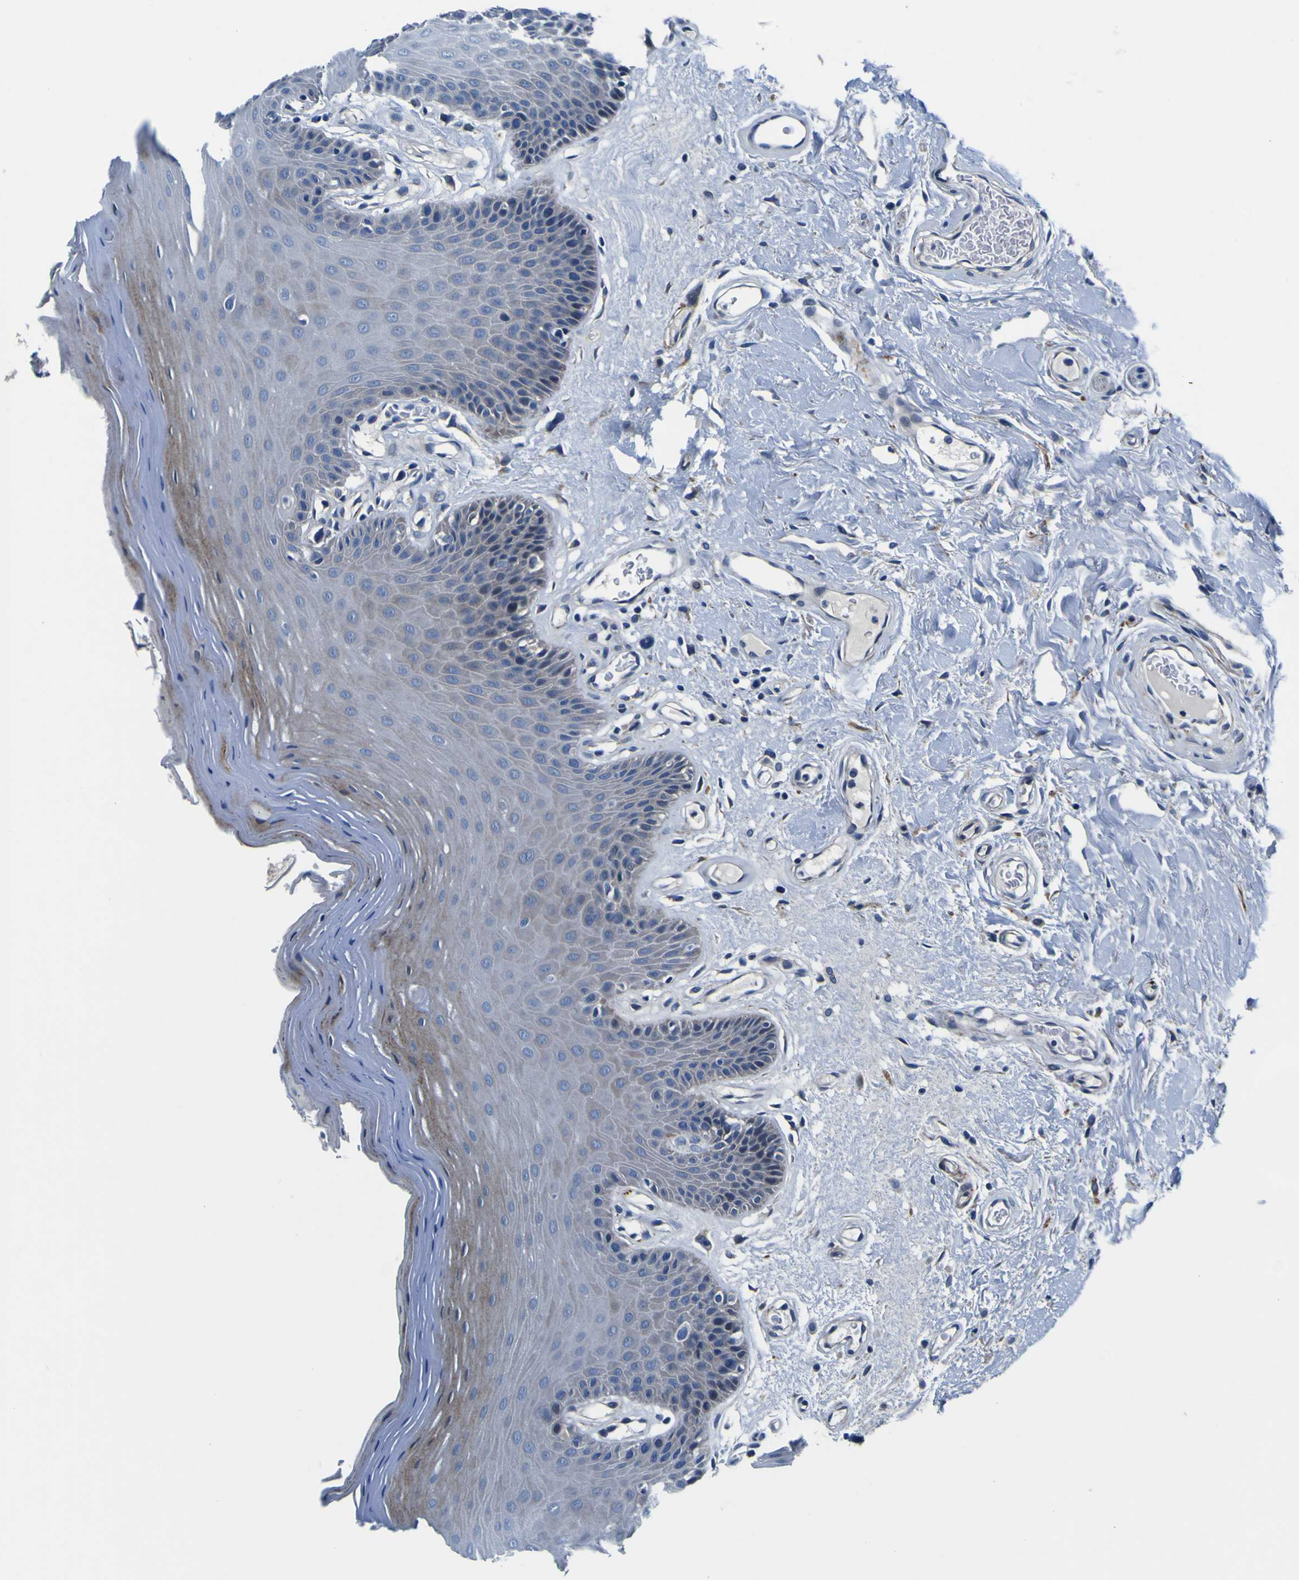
{"staining": {"intensity": "weak", "quantity": "25%-75%", "location": "cytoplasmic/membranous"}, "tissue": "oral mucosa", "cell_type": "Squamous epithelial cells", "image_type": "normal", "snomed": [{"axis": "morphology", "description": "Normal tissue, NOS"}, {"axis": "morphology", "description": "Squamous cell carcinoma, NOS"}, {"axis": "topography", "description": "Skeletal muscle"}, {"axis": "topography", "description": "Adipose tissue"}, {"axis": "topography", "description": "Vascular tissue"}, {"axis": "topography", "description": "Oral tissue"}, {"axis": "topography", "description": "Peripheral nerve tissue"}, {"axis": "topography", "description": "Head-Neck"}], "caption": "Immunohistochemistry of benign oral mucosa displays low levels of weak cytoplasmic/membranous staining in approximately 25%-75% of squamous epithelial cells. (brown staining indicates protein expression, while blue staining denotes nuclei).", "gene": "AGAP3", "patient": {"sex": "male", "age": 71}}